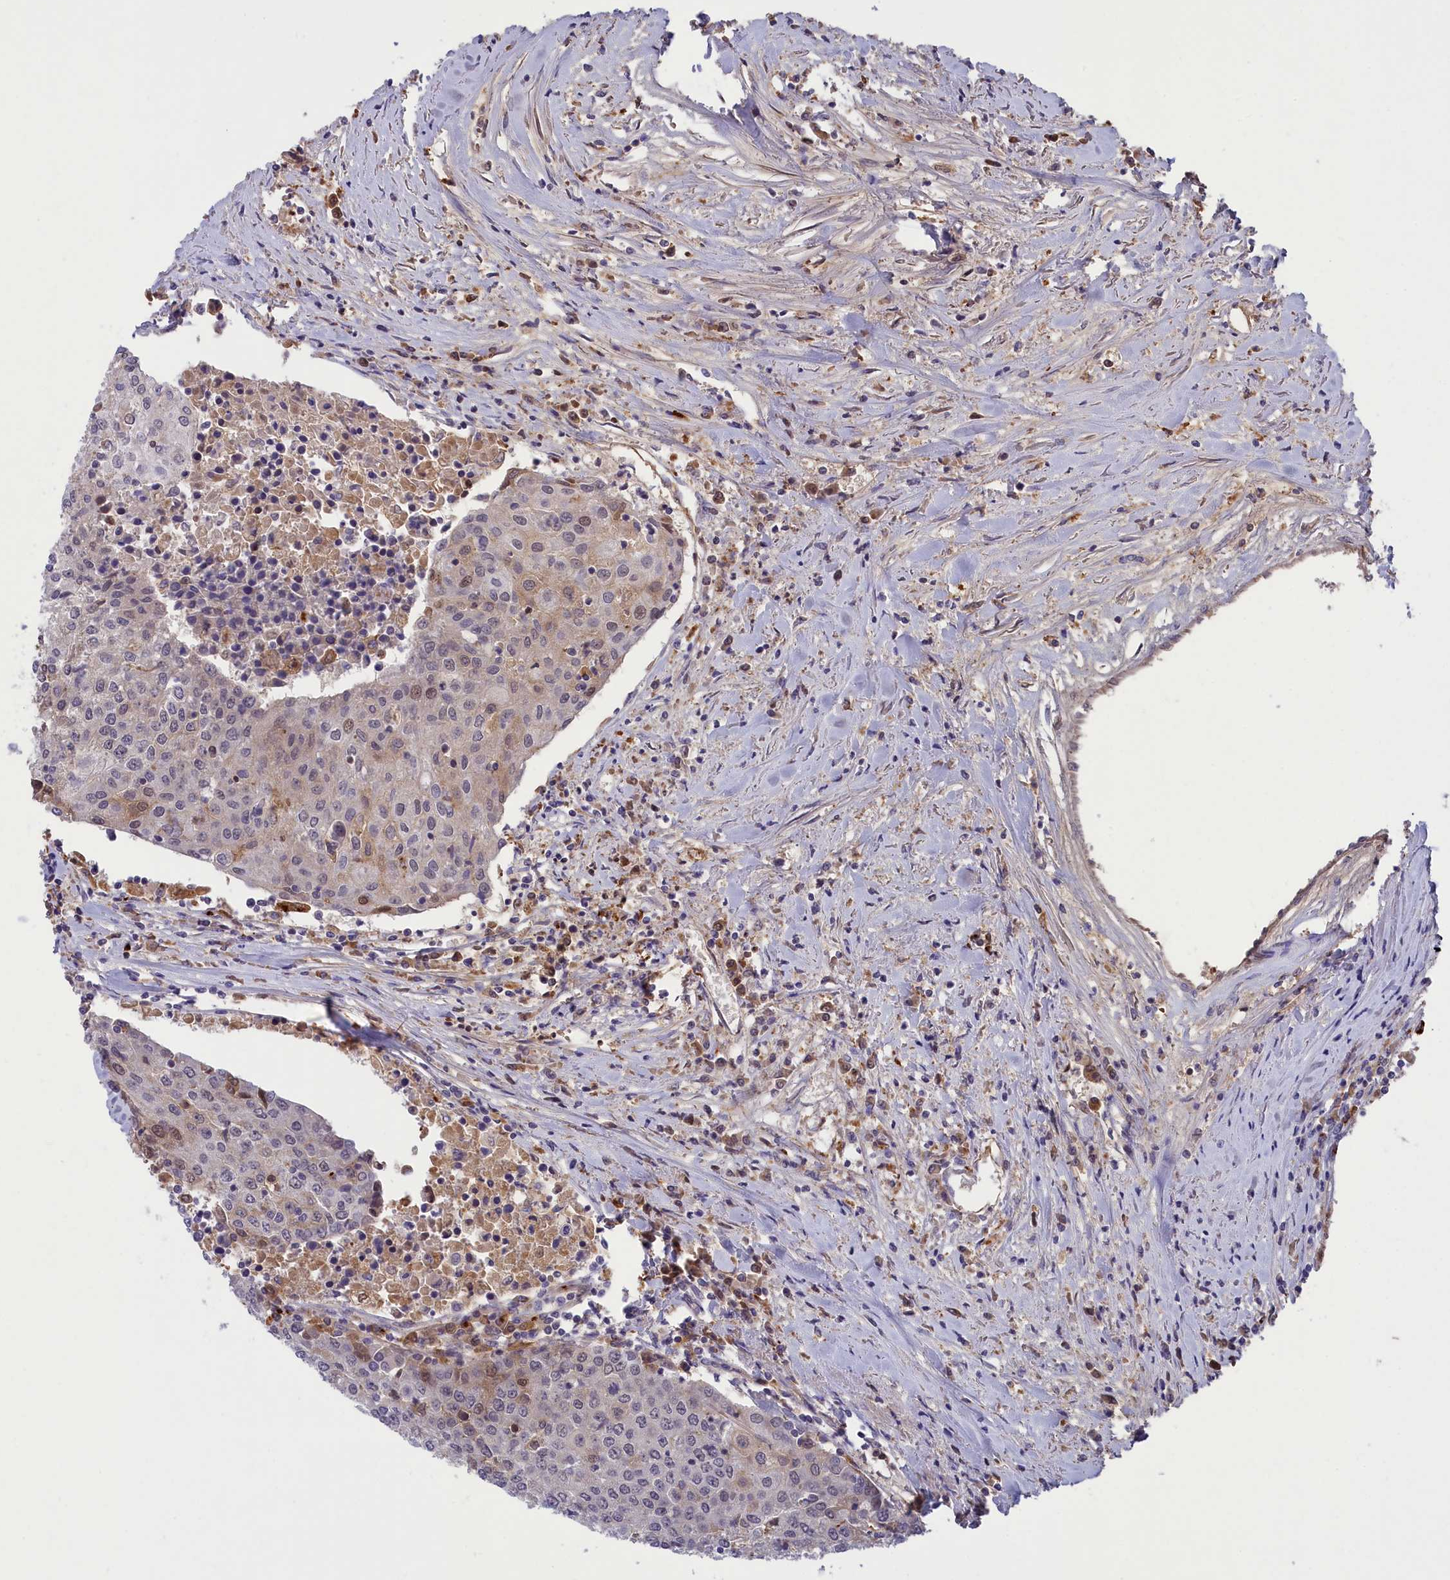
{"staining": {"intensity": "weak", "quantity": "<25%", "location": "cytoplasmic/membranous,nuclear"}, "tissue": "urothelial cancer", "cell_type": "Tumor cells", "image_type": "cancer", "snomed": [{"axis": "morphology", "description": "Urothelial carcinoma, High grade"}, {"axis": "topography", "description": "Urinary bladder"}], "caption": "Urothelial cancer was stained to show a protein in brown. There is no significant expression in tumor cells.", "gene": "STYX", "patient": {"sex": "female", "age": 85}}